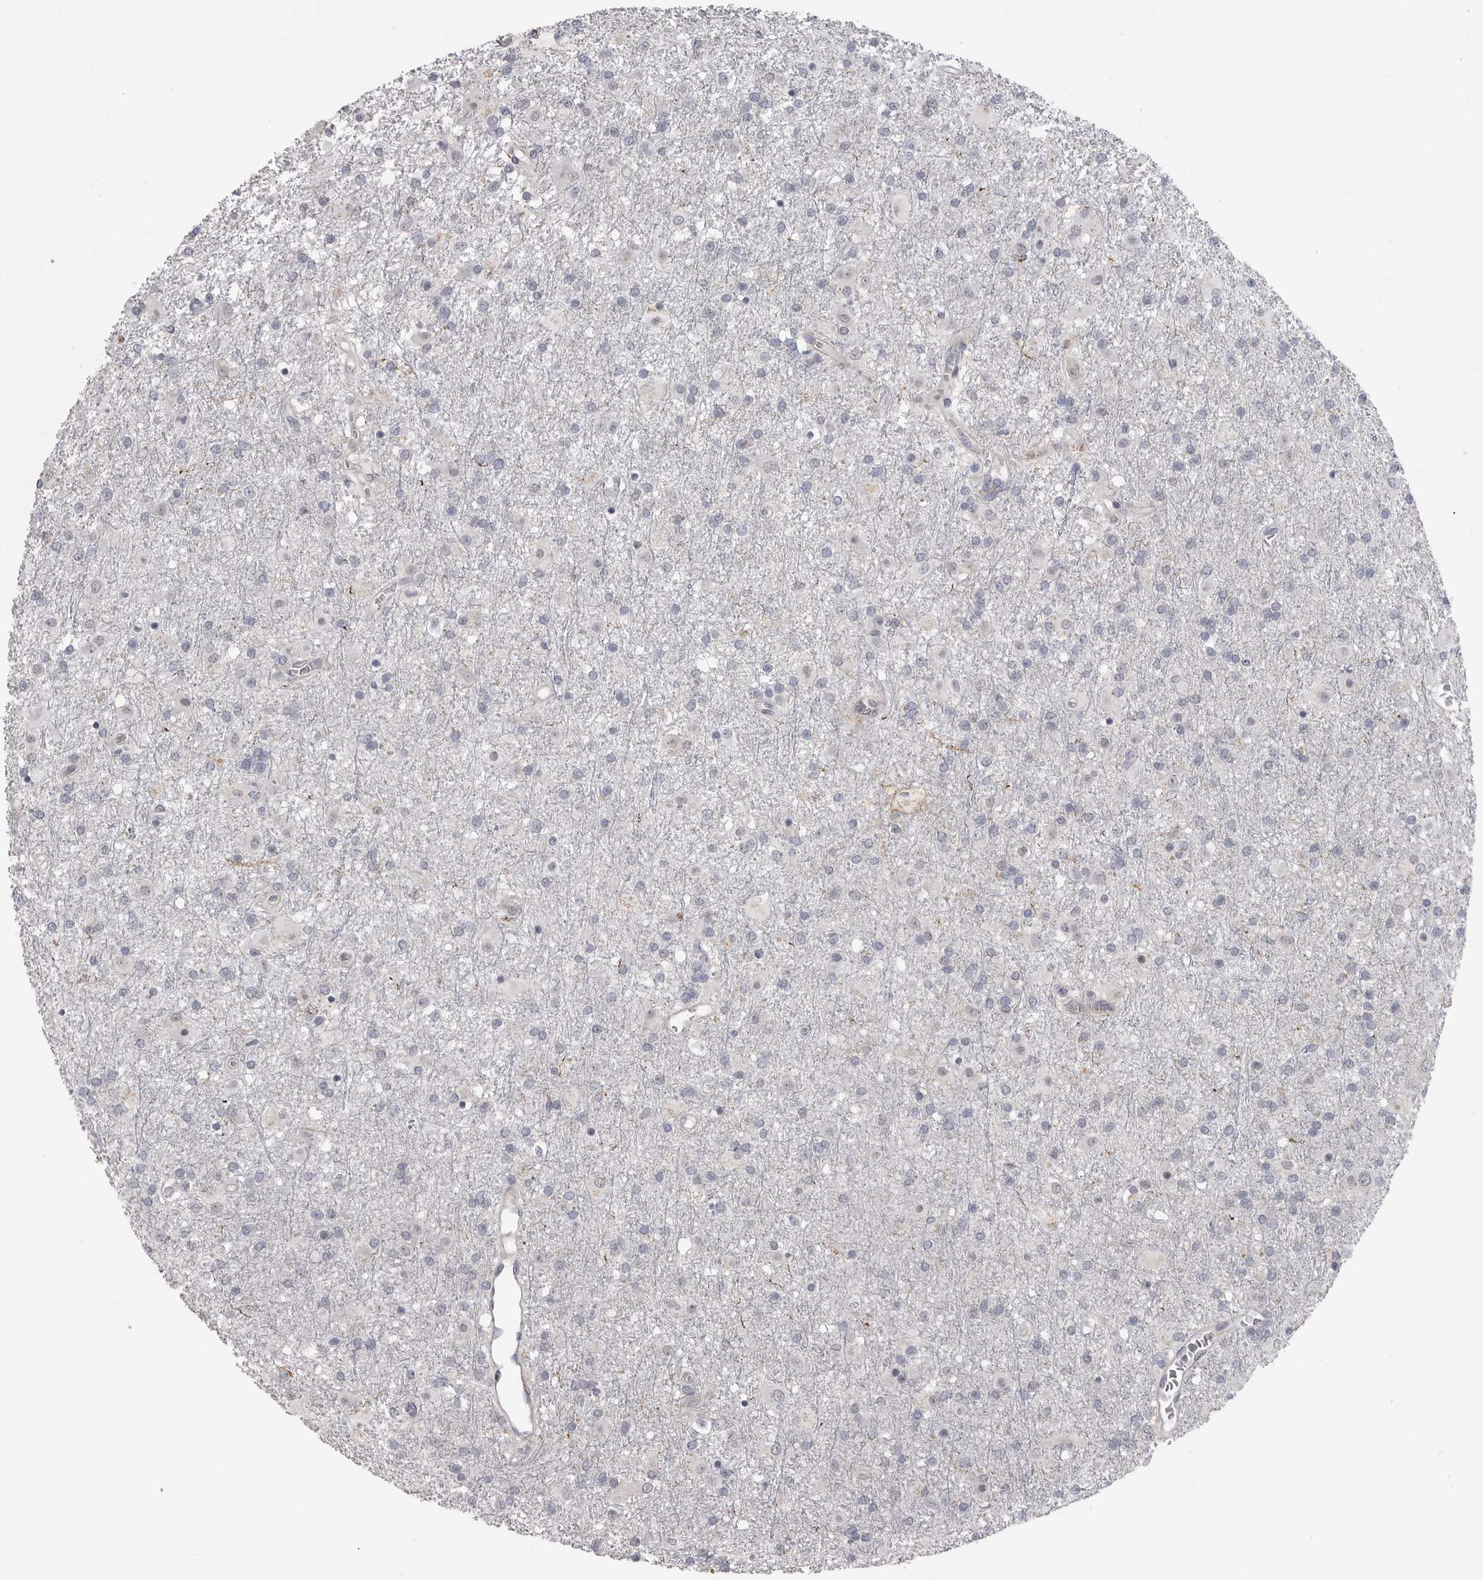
{"staining": {"intensity": "negative", "quantity": "none", "location": "none"}, "tissue": "glioma", "cell_type": "Tumor cells", "image_type": "cancer", "snomed": [{"axis": "morphology", "description": "Glioma, malignant, Low grade"}, {"axis": "topography", "description": "Brain"}], "caption": "The immunohistochemistry histopathology image has no significant expression in tumor cells of glioma tissue.", "gene": "PLEKHF1", "patient": {"sex": "male", "age": 65}}